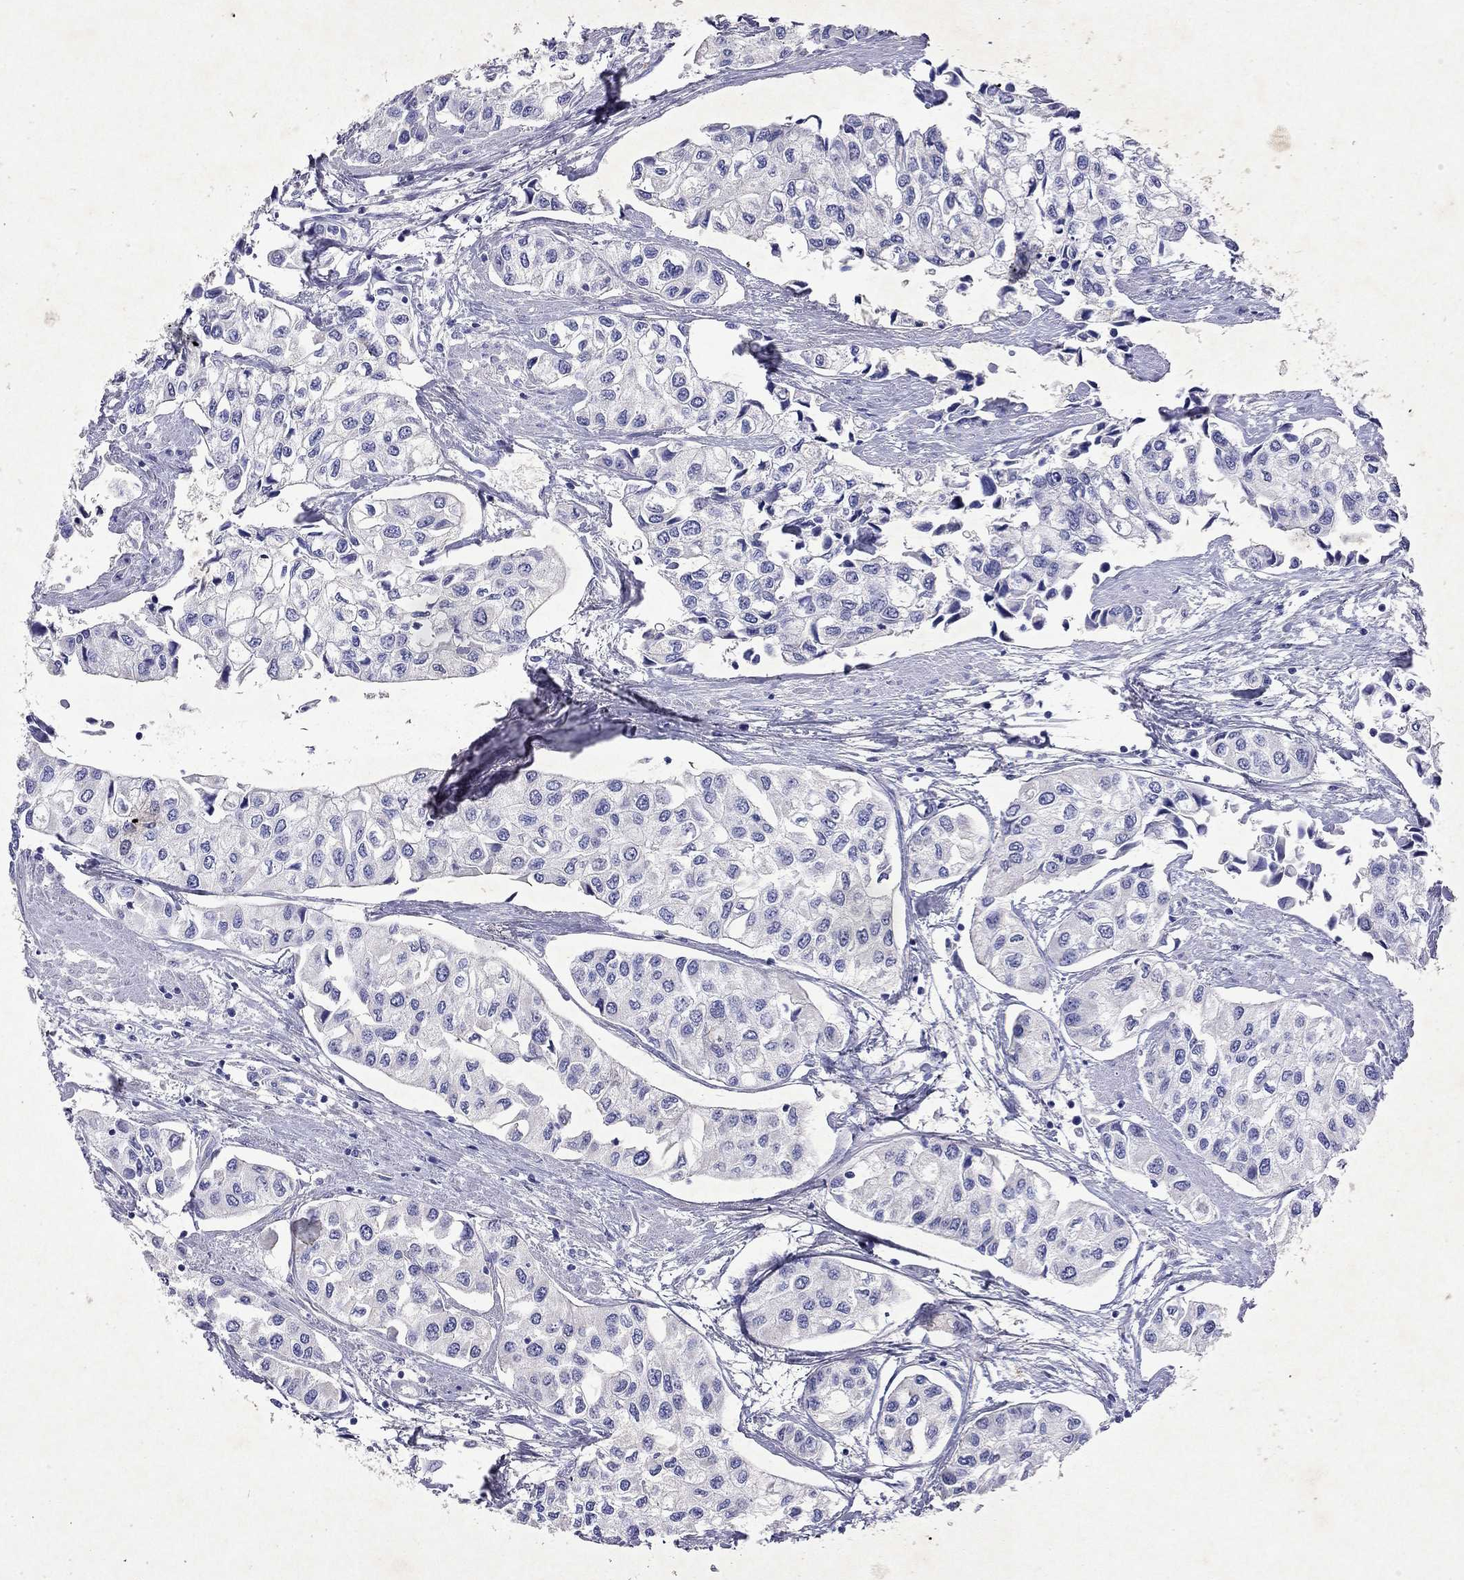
{"staining": {"intensity": "negative", "quantity": "none", "location": "none"}, "tissue": "urothelial cancer", "cell_type": "Tumor cells", "image_type": "cancer", "snomed": [{"axis": "morphology", "description": "Urothelial carcinoma, High grade"}, {"axis": "topography", "description": "Urinary bladder"}], "caption": "This is an IHC image of urothelial cancer. There is no expression in tumor cells.", "gene": "ARMC12", "patient": {"sex": "male", "age": 73}}